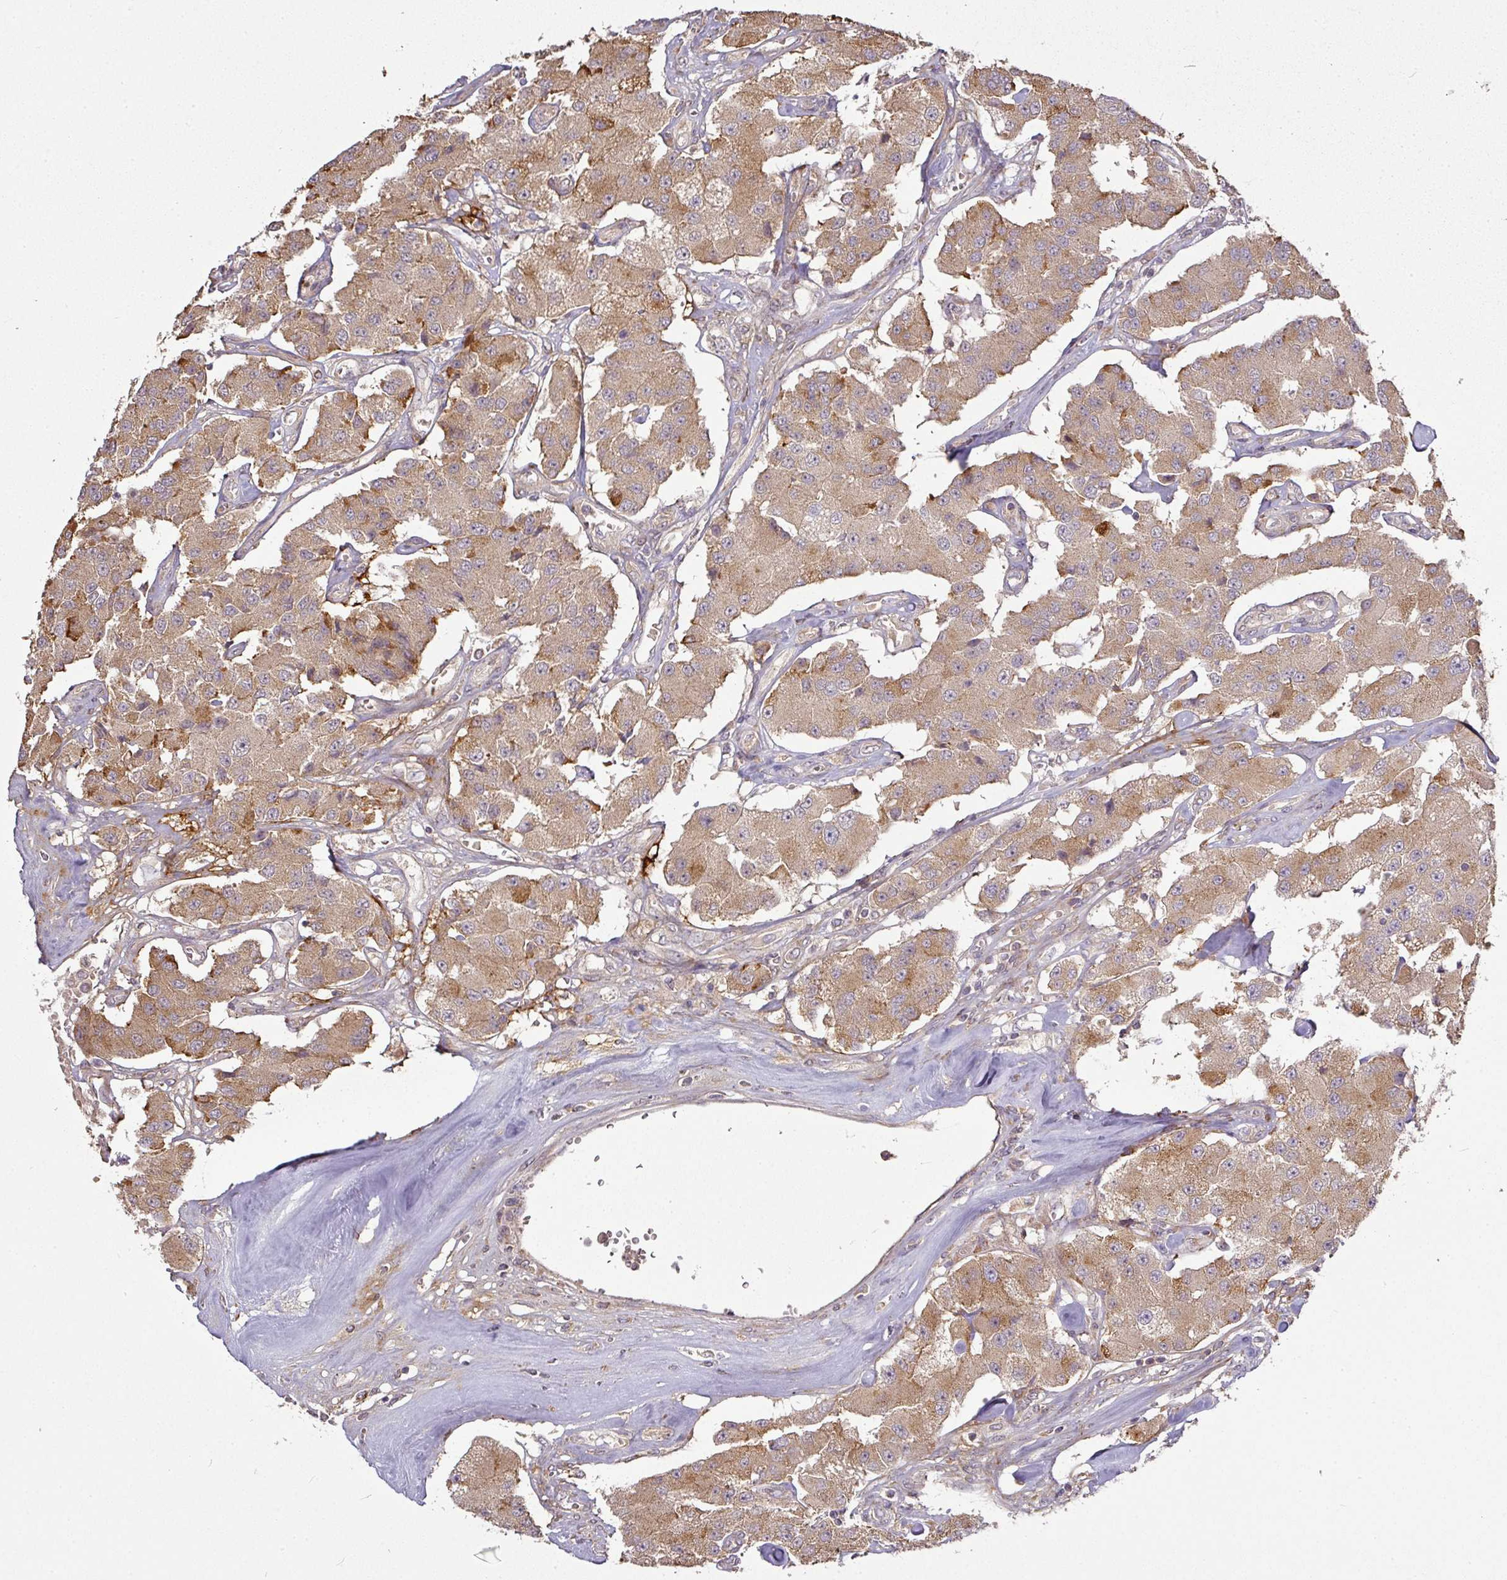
{"staining": {"intensity": "moderate", "quantity": ">75%", "location": "cytoplasmic/membranous"}, "tissue": "carcinoid", "cell_type": "Tumor cells", "image_type": "cancer", "snomed": [{"axis": "morphology", "description": "Carcinoid, malignant, NOS"}, {"axis": "topography", "description": "Pancreas"}], "caption": "High-power microscopy captured an immunohistochemistry (IHC) image of carcinoid, revealing moderate cytoplasmic/membranous positivity in approximately >75% of tumor cells.", "gene": "GALP", "patient": {"sex": "male", "age": 41}}